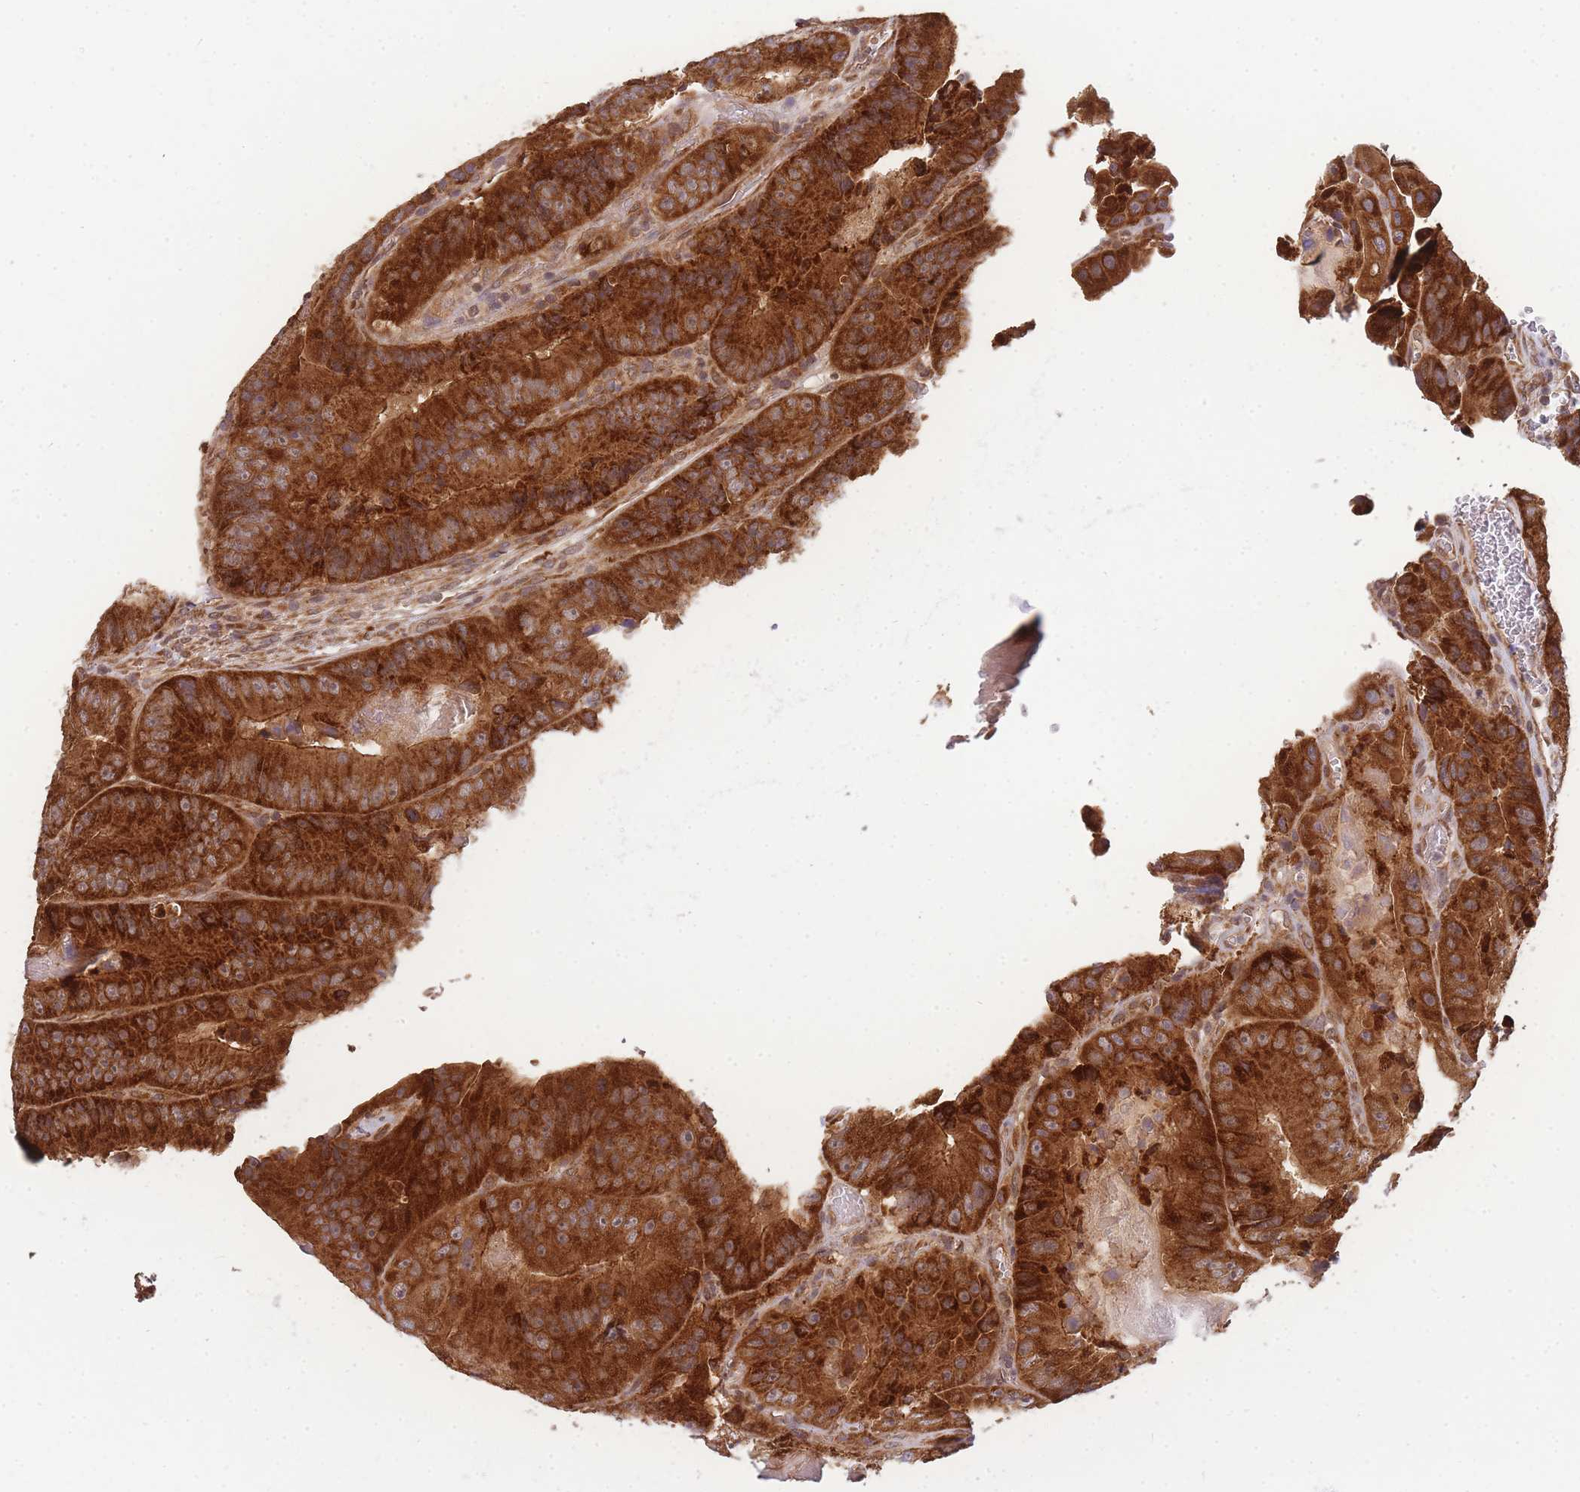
{"staining": {"intensity": "strong", "quantity": ">75%", "location": "cytoplasmic/membranous"}, "tissue": "colorectal cancer", "cell_type": "Tumor cells", "image_type": "cancer", "snomed": [{"axis": "morphology", "description": "Adenocarcinoma, NOS"}, {"axis": "topography", "description": "Colon"}], "caption": "Colorectal cancer (adenocarcinoma) was stained to show a protein in brown. There is high levels of strong cytoplasmic/membranous positivity in about >75% of tumor cells. The staining was performed using DAB, with brown indicating positive protein expression. Nuclei are stained blue with hematoxylin.", "gene": "MRPL23", "patient": {"sex": "female", "age": 86}}